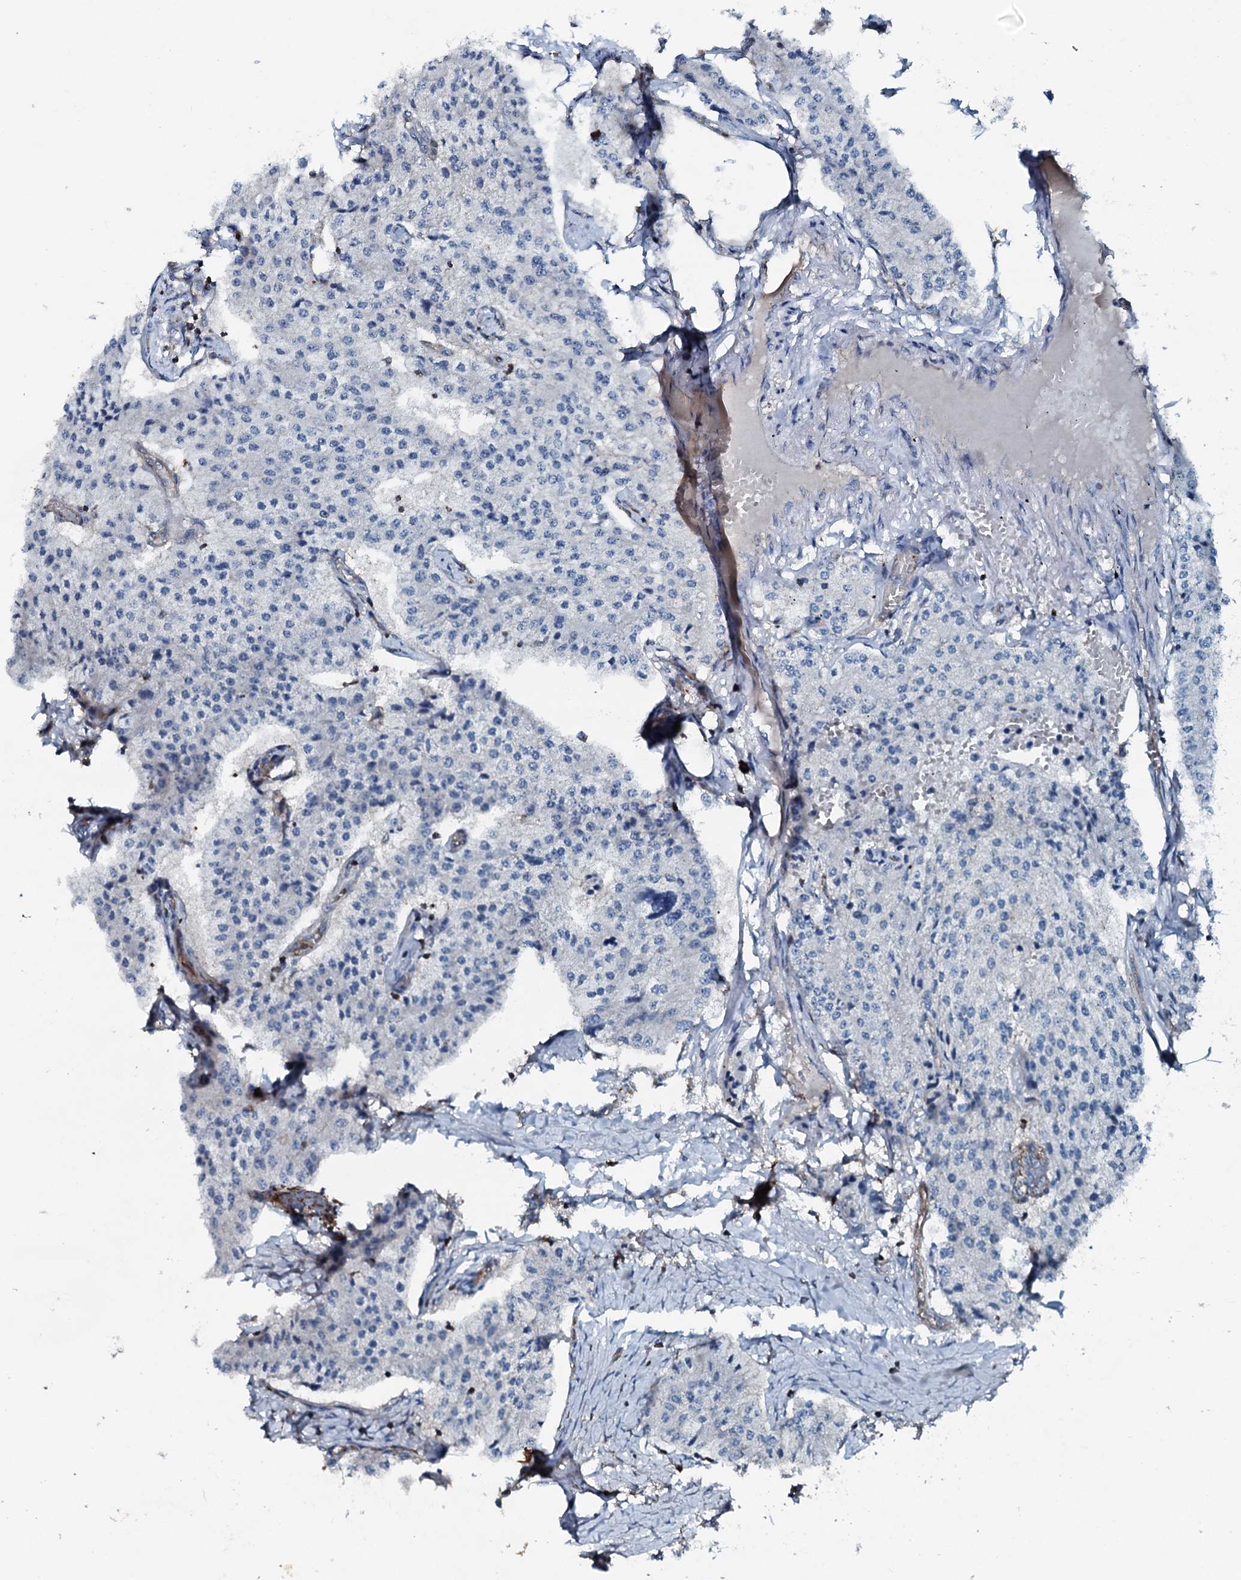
{"staining": {"intensity": "negative", "quantity": "none", "location": "none"}, "tissue": "carcinoid", "cell_type": "Tumor cells", "image_type": "cancer", "snomed": [{"axis": "morphology", "description": "Carcinoid, malignant, NOS"}, {"axis": "topography", "description": "Colon"}], "caption": "Immunohistochemical staining of human carcinoid displays no significant positivity in tumor cells.", "gene": "SLC25A38", "patient": {"sex": "female", "age": 52}}